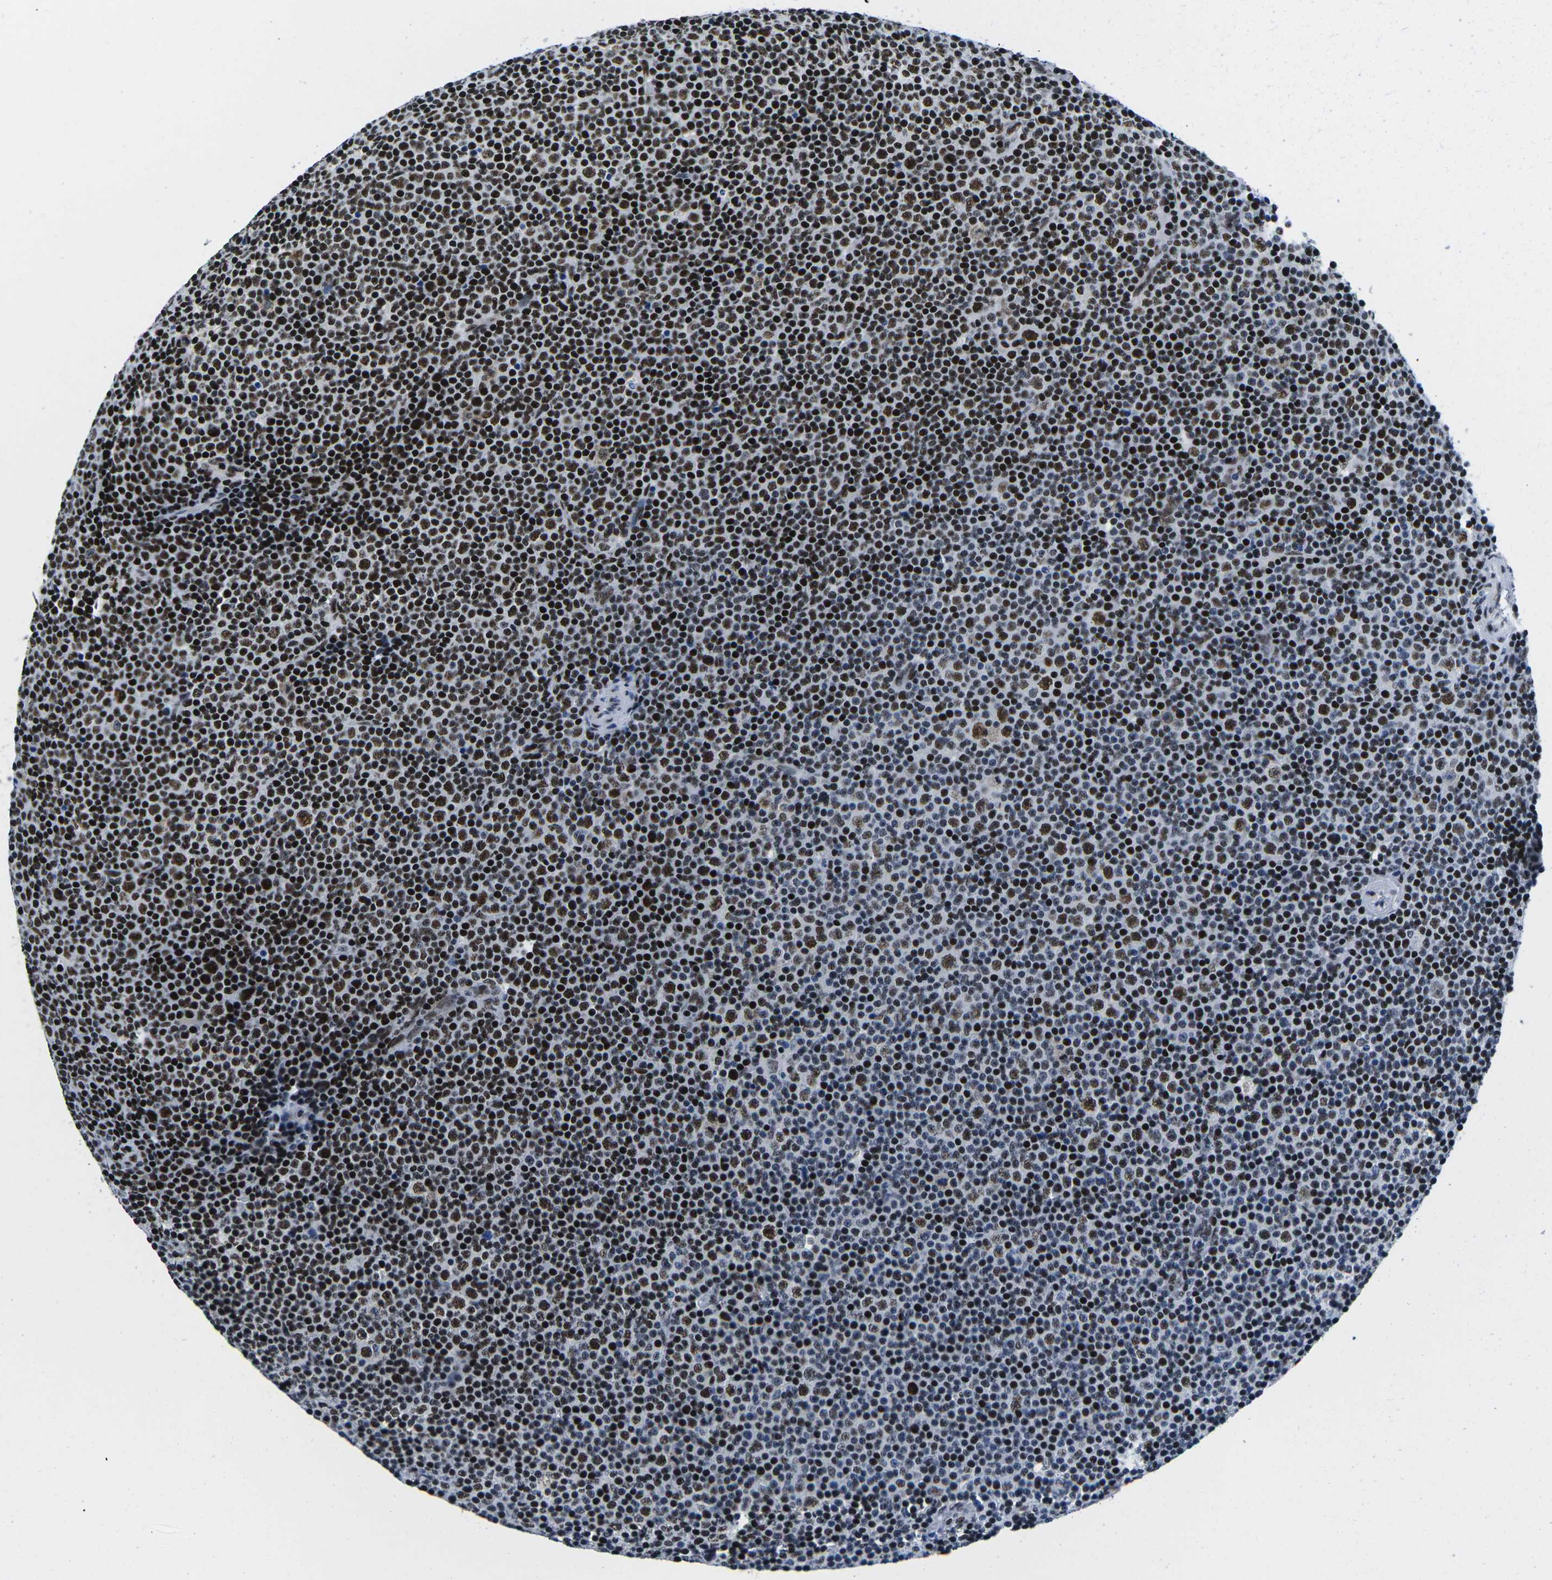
{"staining": {"intensity": "strong", "quantity": ">75%", "location": "nuclear"}, "tissue": "lymphoma", "cell_type": "Tumor cells", "image_type": "cancer", "snomed": [{"axis": "morphology", "description": "Malignant lymphoma, non-Hodgkin's type, Low grade"}, {"axis": "topography", "description": "Lymph node"}], "caption": "The immunohistochemical stain labels strong nuclear staining in tumor cells of lymphoma tissue.", "gene": "ATF1", "patient": {"sex": "female", "age": 67}}